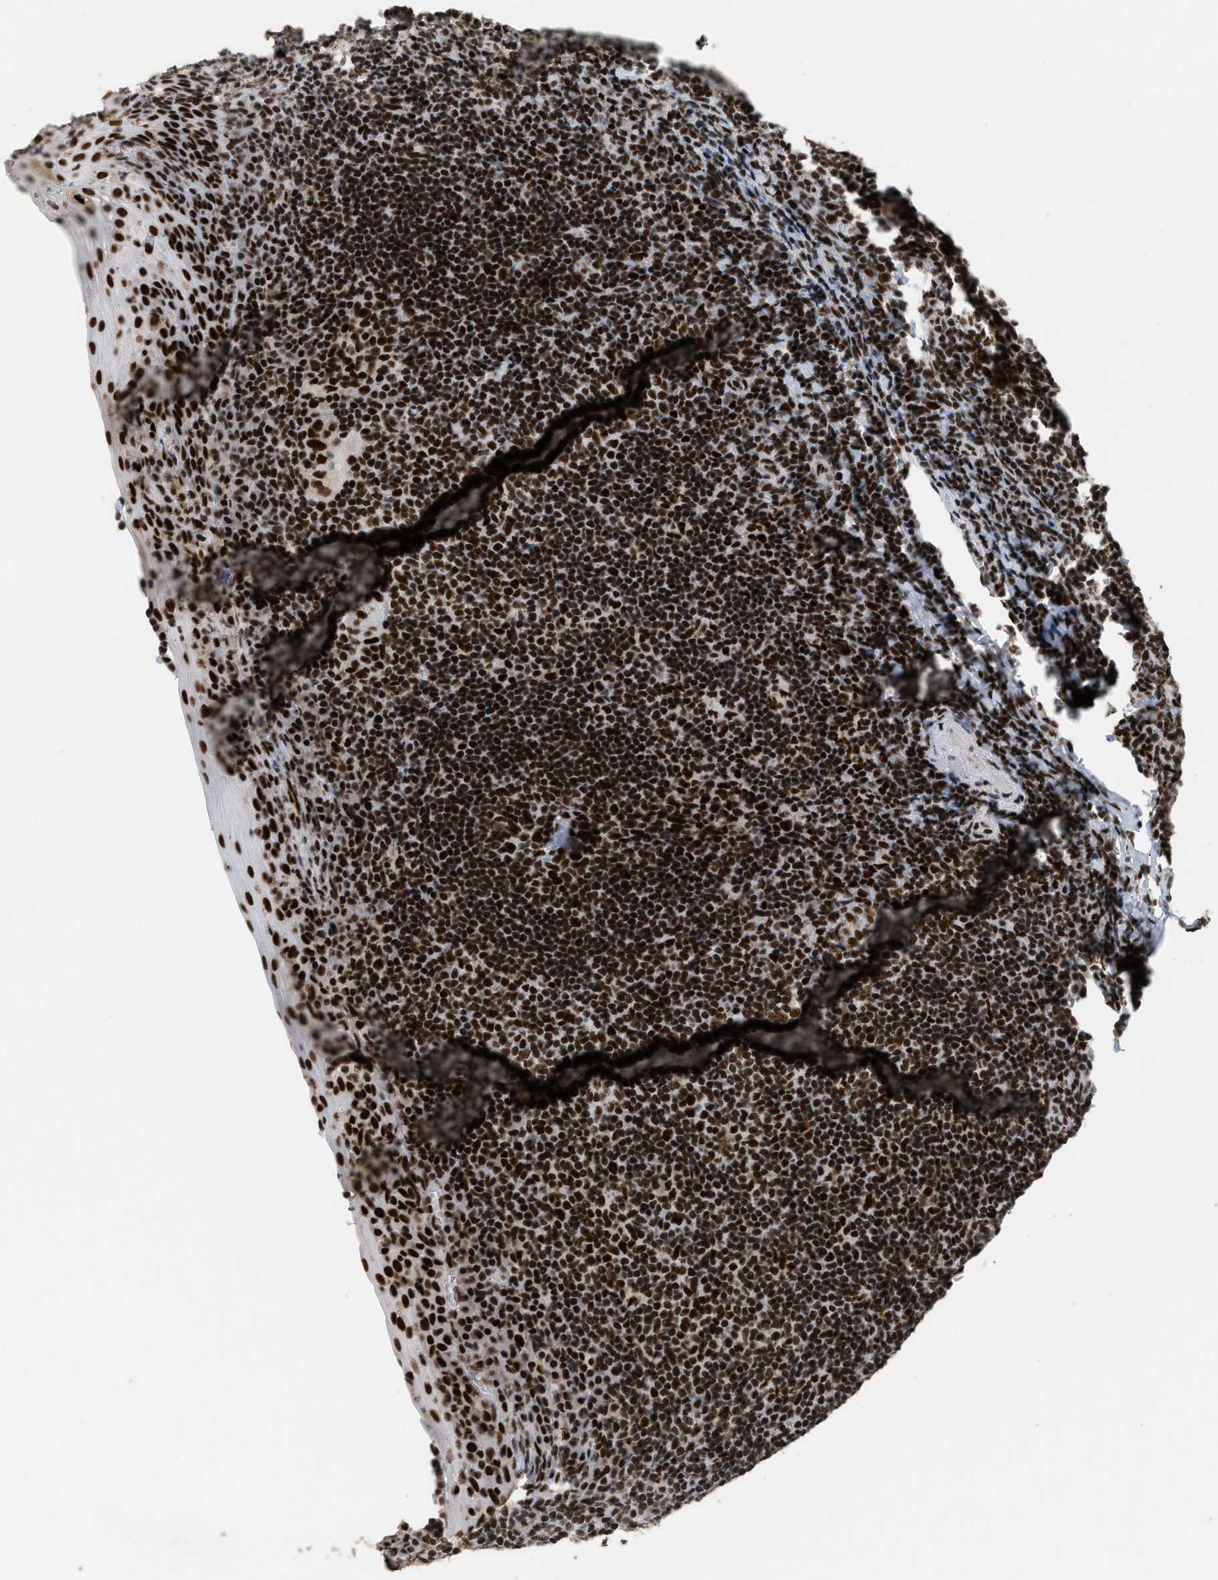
{"staining": {"intensity": "strong", "quantity": ">75%", "location": "nuclear"}, "tissue": "tonsil", "cell_type": "Germinal center cells", "image_type": "normal", "snomed": [{"axis": "morphology", "description": "Normal tissue, NOS"}, {"axis": "topography", "description": "Tonsil"}], "caption": "This image demonstrates immunohistochemistry staining of benign tonsil, with high strong nuclear staining in about >75% of germinal center cells.", "gene": "SMARCB1", "patient": {"sex": "male", "age": 37}}